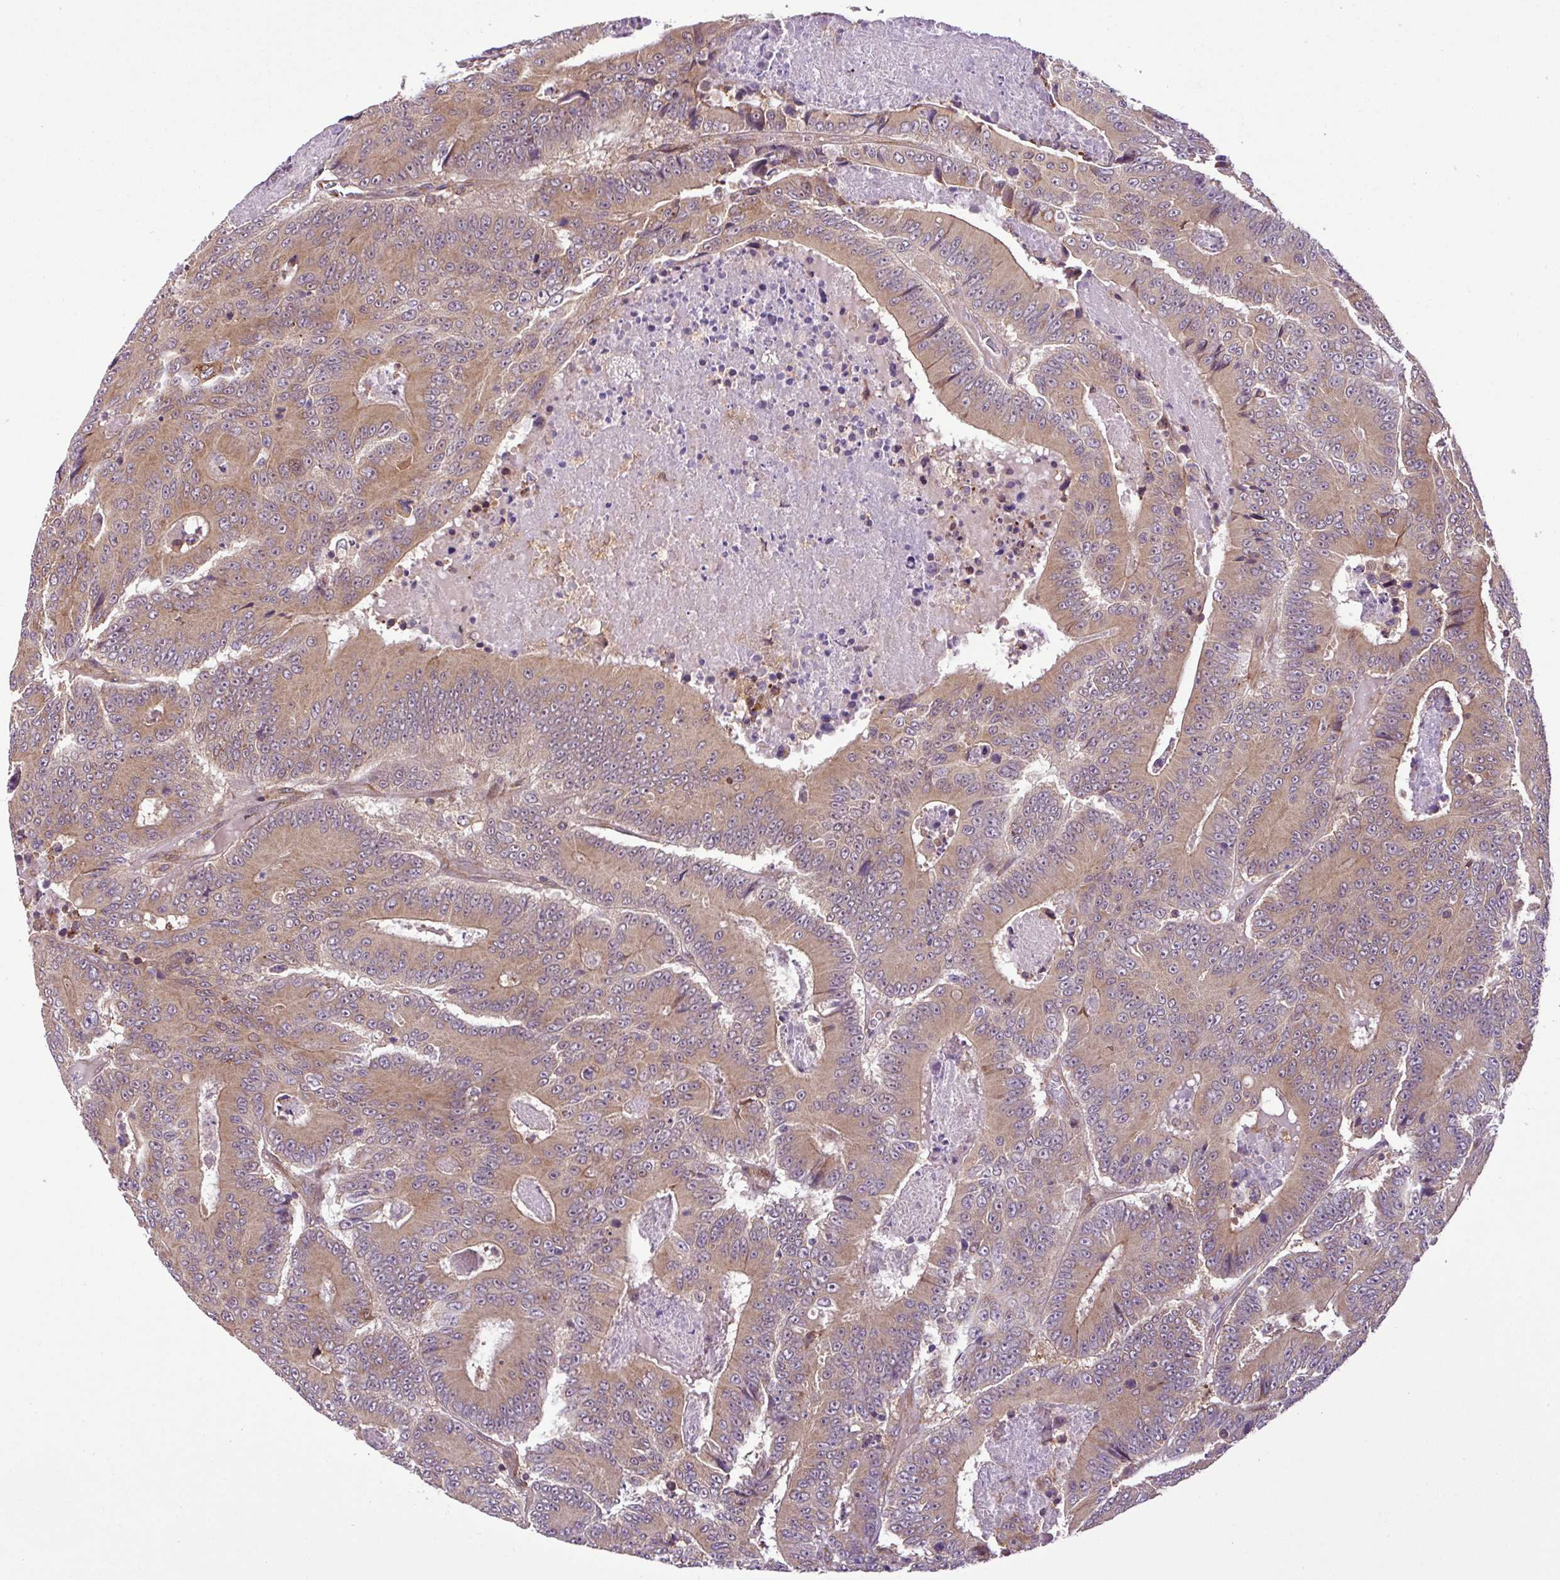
{"staining": {"intensity": "moderate", "quantity": ">75%", "location": "cytoplasmic/membranous"}, "tissue": "colorectal cancer", "cell_type": "Tumor cells", "image_type": "cancer", "snomed": [{"axis": "morphology", "description": "Adenocarcinoma, NOS"}, {"axis": "topography", "description": "Colon"}], "caption": "Protein staining exhibits moderate cytoplasmic/membranous expression in approximately >75% of tumor cells in colorectal cancer (adenocarcinoma). (DAB (3,3'-diaminobenzidine) = brown stain, brightfield microscopy at high magnification).", "gene": "DLGAP4", "patient": {"sex": "male", "age": 83}}